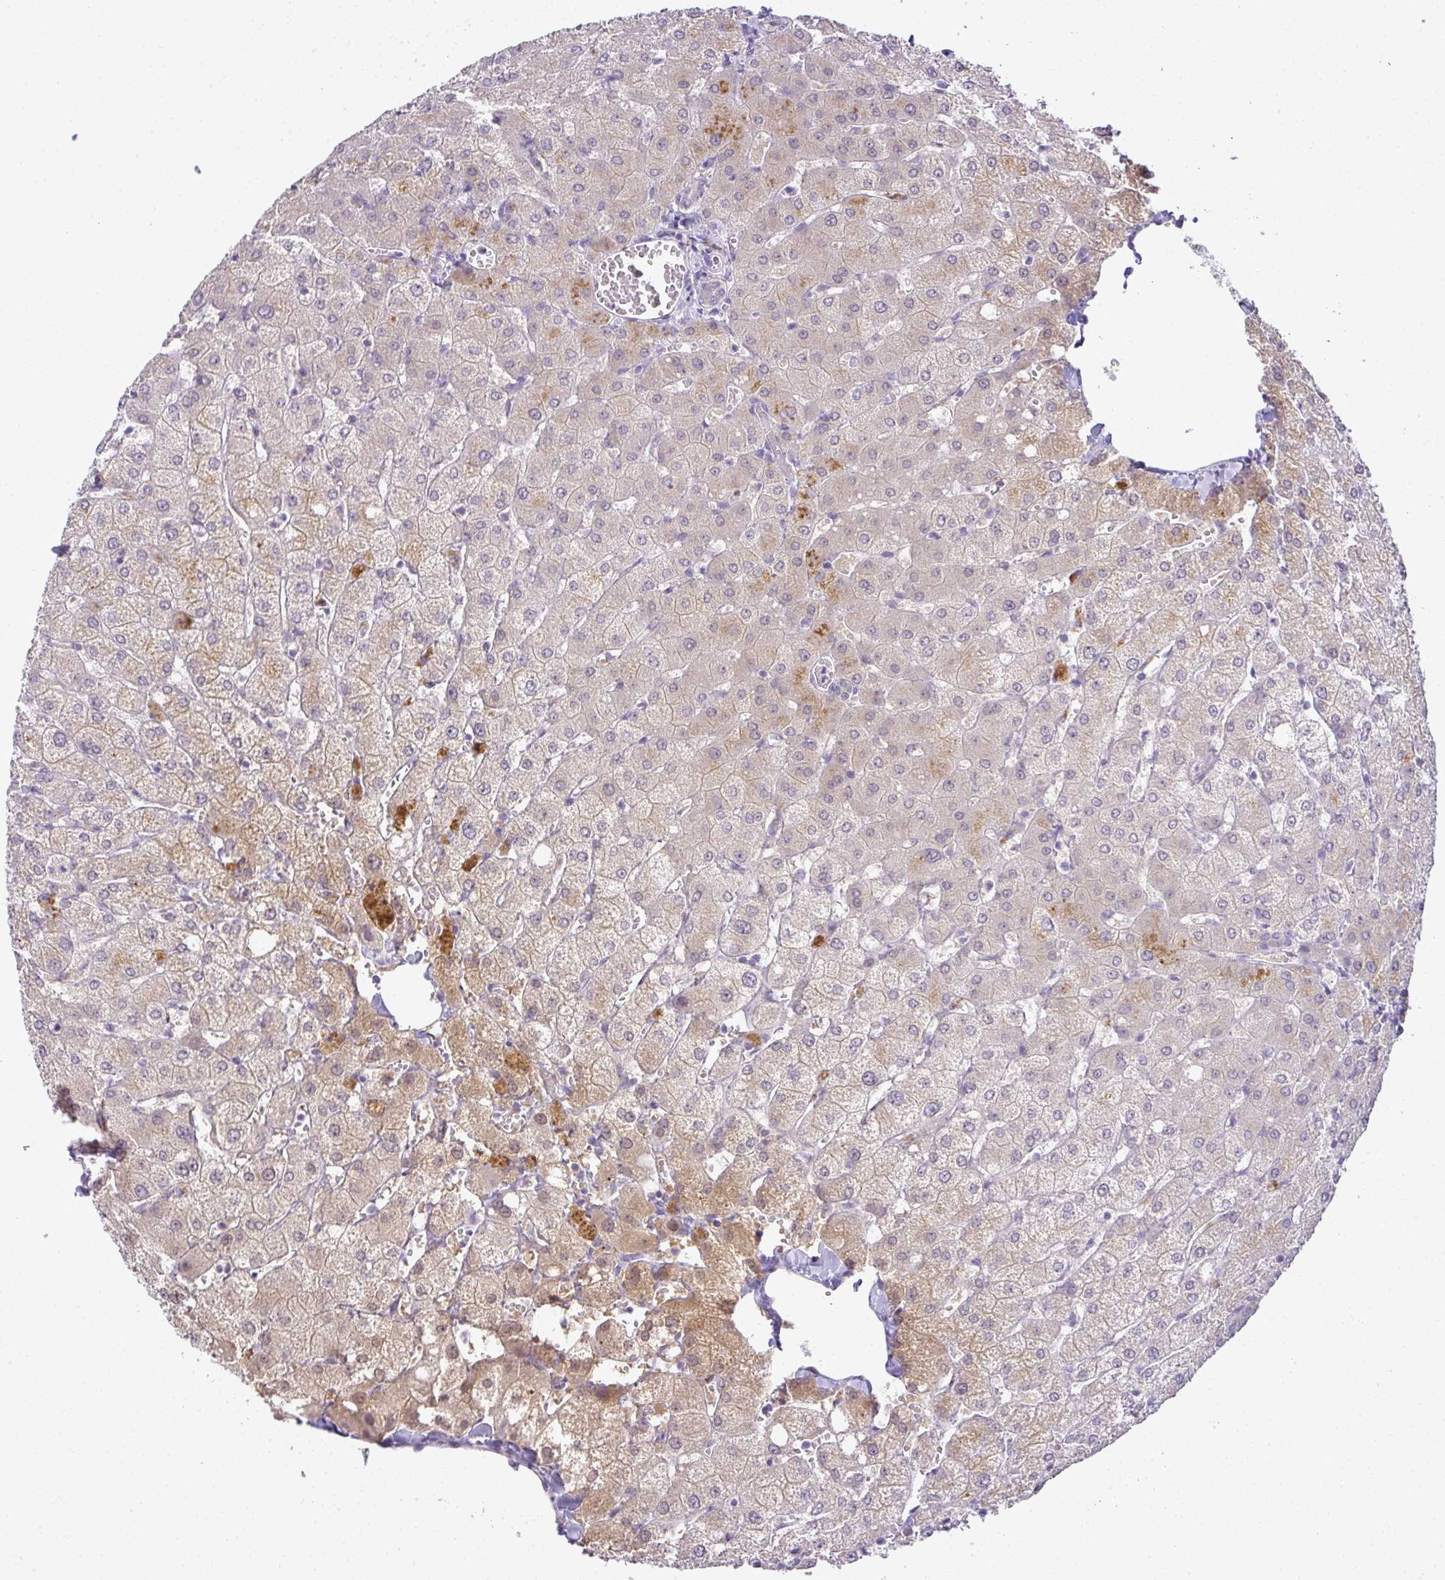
{"staining": {"intensity": "negative", "quantity": "none", "location": "none"}, "tissue": "liver", "cell_type": "Cholangiocytes", "image_type": "normal", "snomed": [{"axis": "morphology", "description": "Normal tissue, NOS"}, {"axis": "topography", "description": "Liver"}], "caption": "Immunohistochemistry (IHC) of unremarkable liver displays no staining in cholangiocytes.", "gene": "CMPK1", "patient": {"sex": "female", "age": 54}}